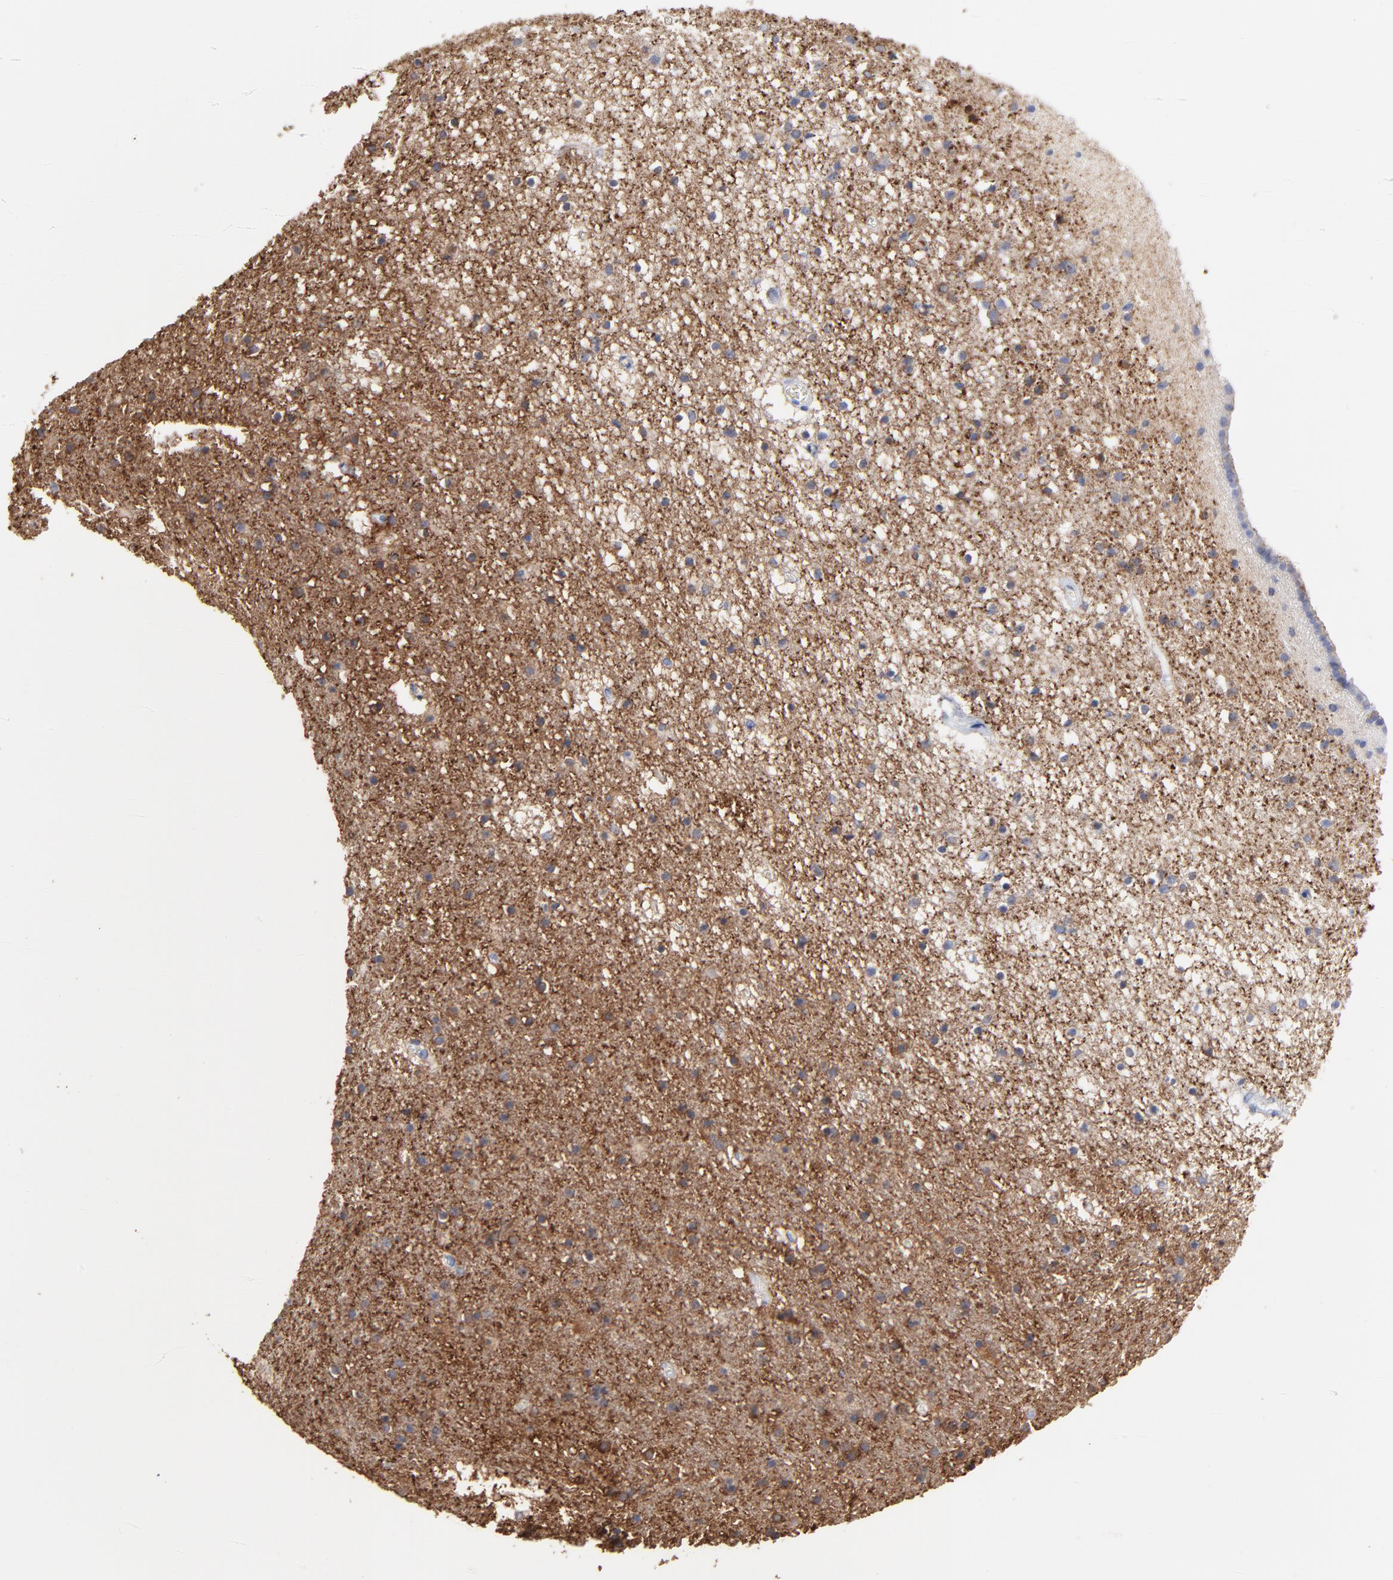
{"staining": {"intensity": "negative", "quantity": "none", "location": "none"}, "tissue": "caudate", "cell_type": "Glial cells", "image_type": "normal", "snomed": [{"axis": "morphology", "description": "Normal tissue, NOS"}, {"axis": "topography", "description": "Lateral ventricle wall"}], "caption": "The immunohistochemistry image has no significant staining in glial cells of caudate.", "gene": "CNTN3", "patient": {"sex": "male", "age": 45}}